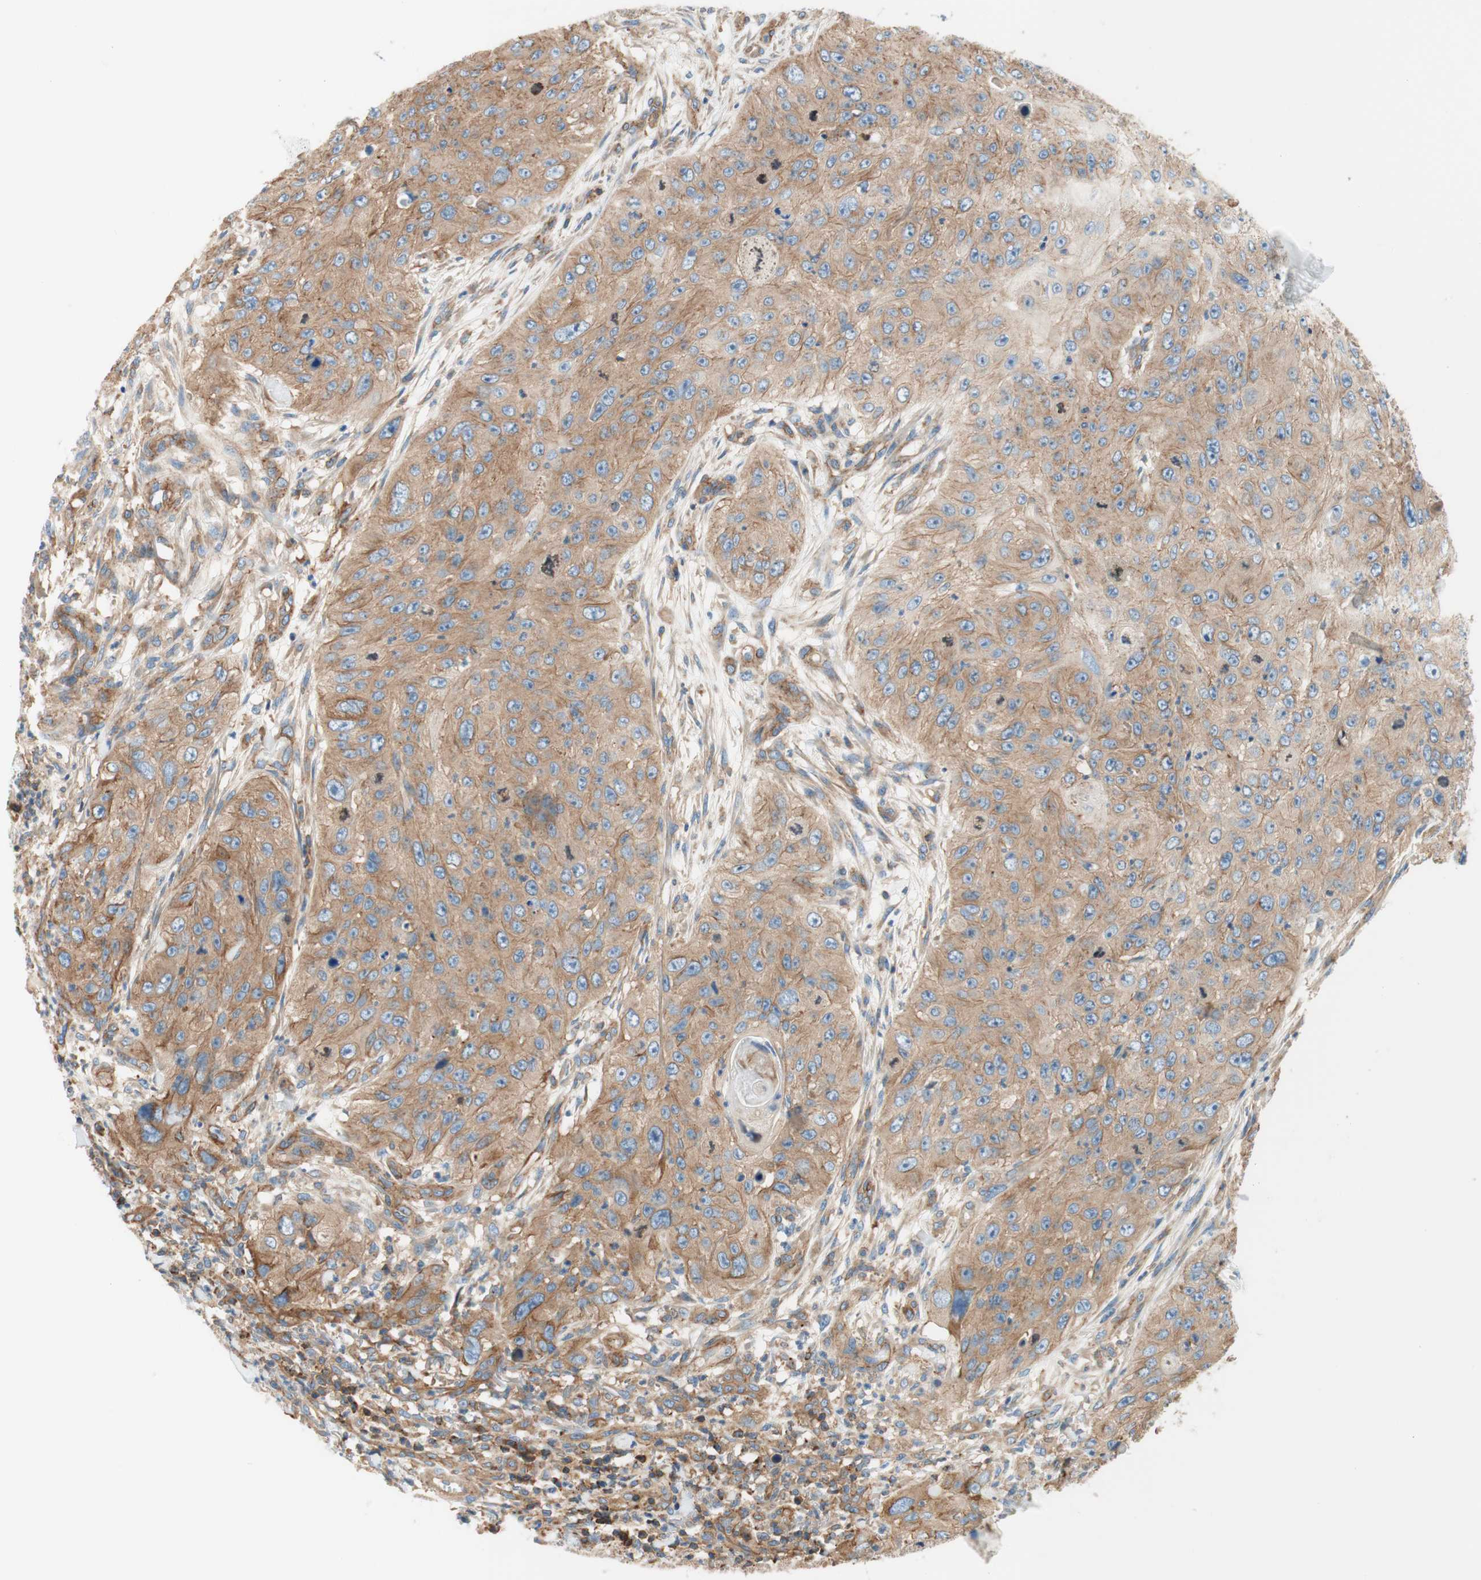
{"staining": {"intensity": "moderate", "quantity": ">75%", "location": "cytoplasmic/membranous"}, "tissue": "skin cancer", "cell_type": "Tumor cells", "image_type": "cancer", "snomed": [{"axis": "morphology", "description": "Squamous cell carcinoma, NOS"}, {"axis": "topography", "description": "Skin"}], "caption": "This micrograph demonstrates skin cancer stained with immunohistochemistry to label a protein in brown. The cytoplasmic/membranous of tumor cells show moderate positivity for the protein. Nuclei are counter-stained blue.", "gene": "VPS26A", "patient": {"sex": "female", "age": 80}}